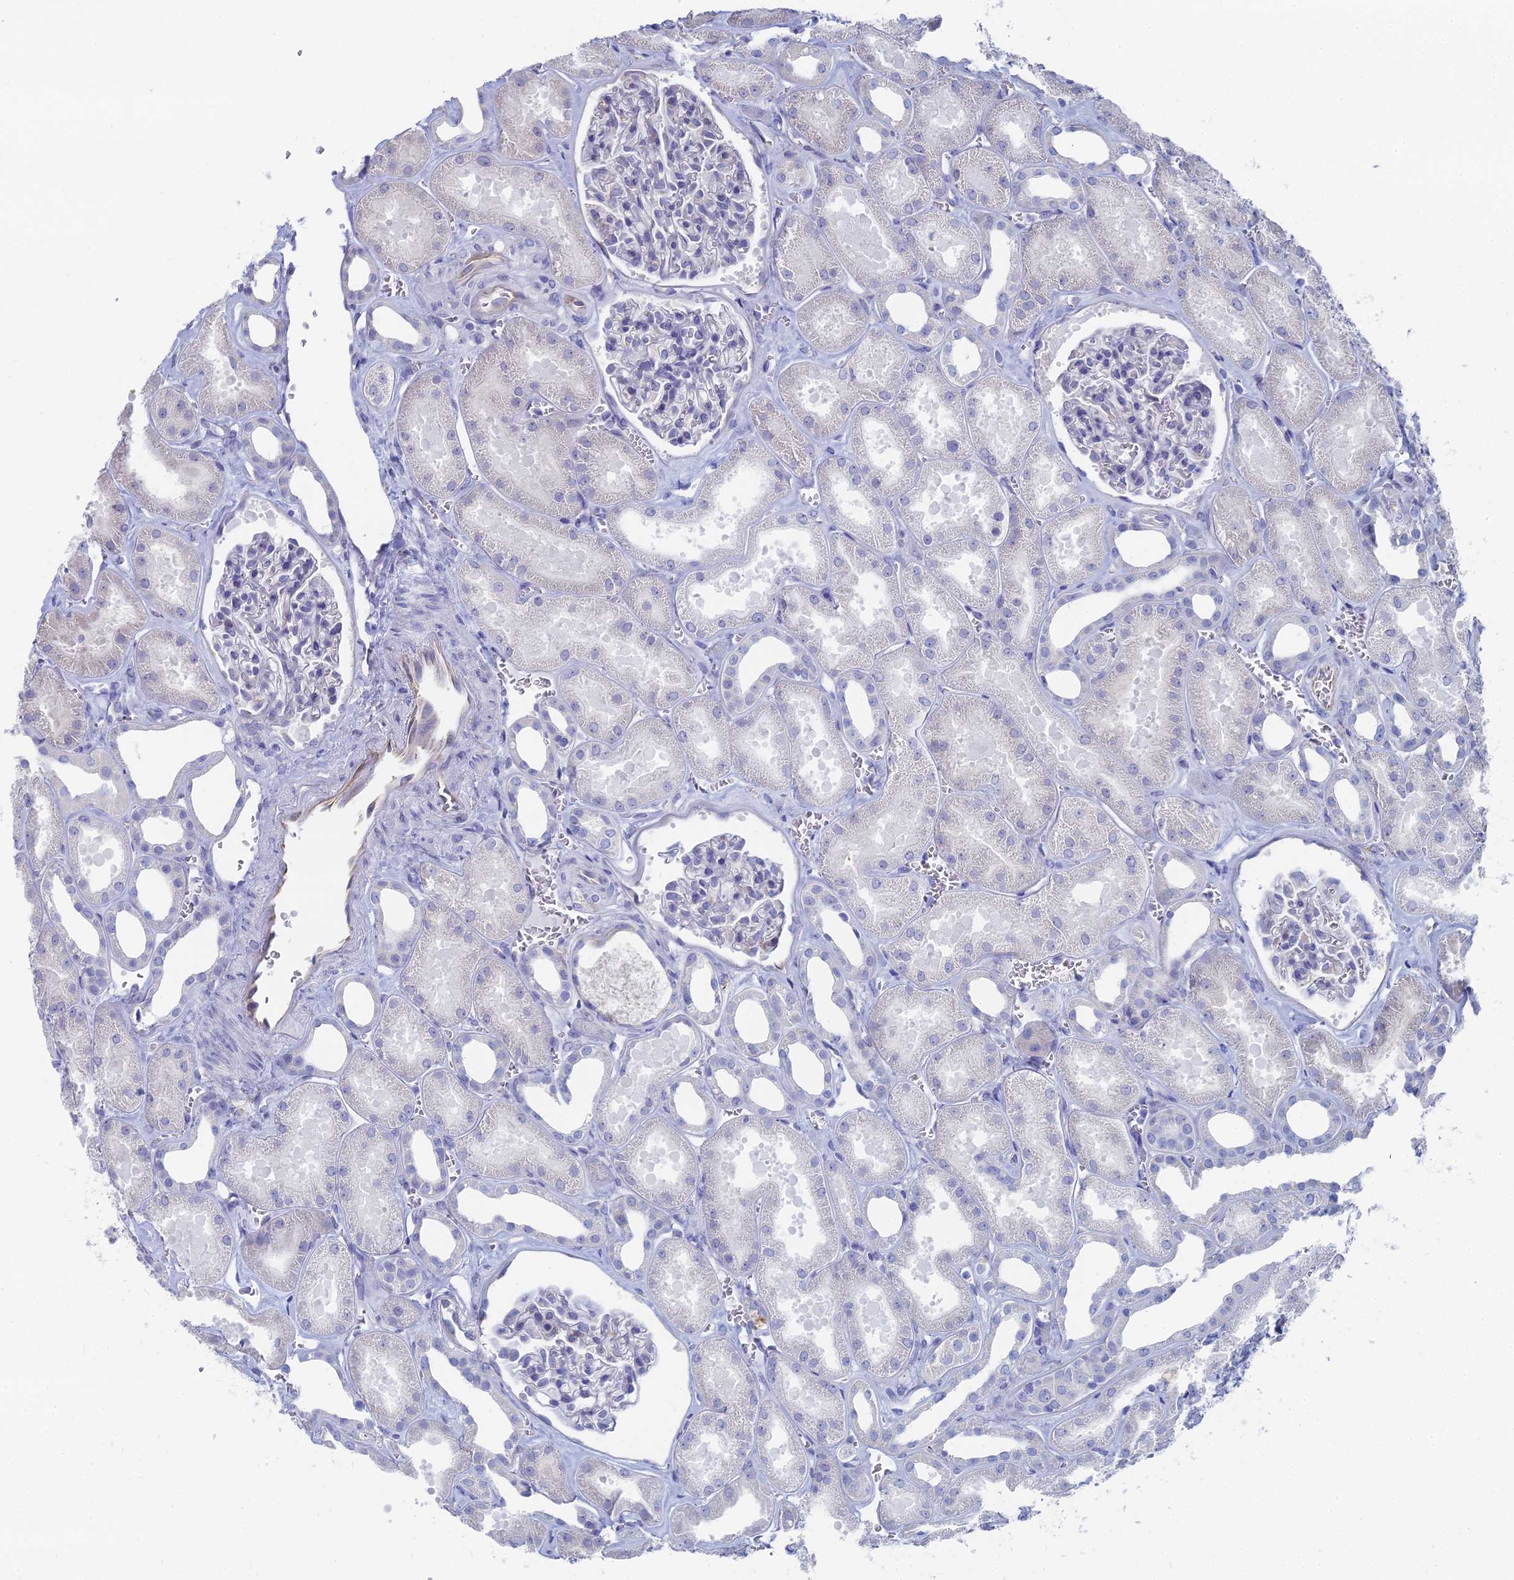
{"staining": {"intensity": "negative", "quantity": "none", "location": "none"}, "tissue": "kidney", "cell_type": "Cells in glomeruli", "image_type": "normal", "snomed": [{"axis": "morphology", "description": "Normal tissue, NOS"}, {"axis": "morphology", "description": "Adenocarcinoma, NOS"}, {"axis": "topography", "description": "Kidney"}], "caption": "DAB immunohistochemical staining of benign kidney shows no significant positivity in cells in glomeruli.", "gene": "TNNT3", "patient": {"sex": "female", "age": 68}}